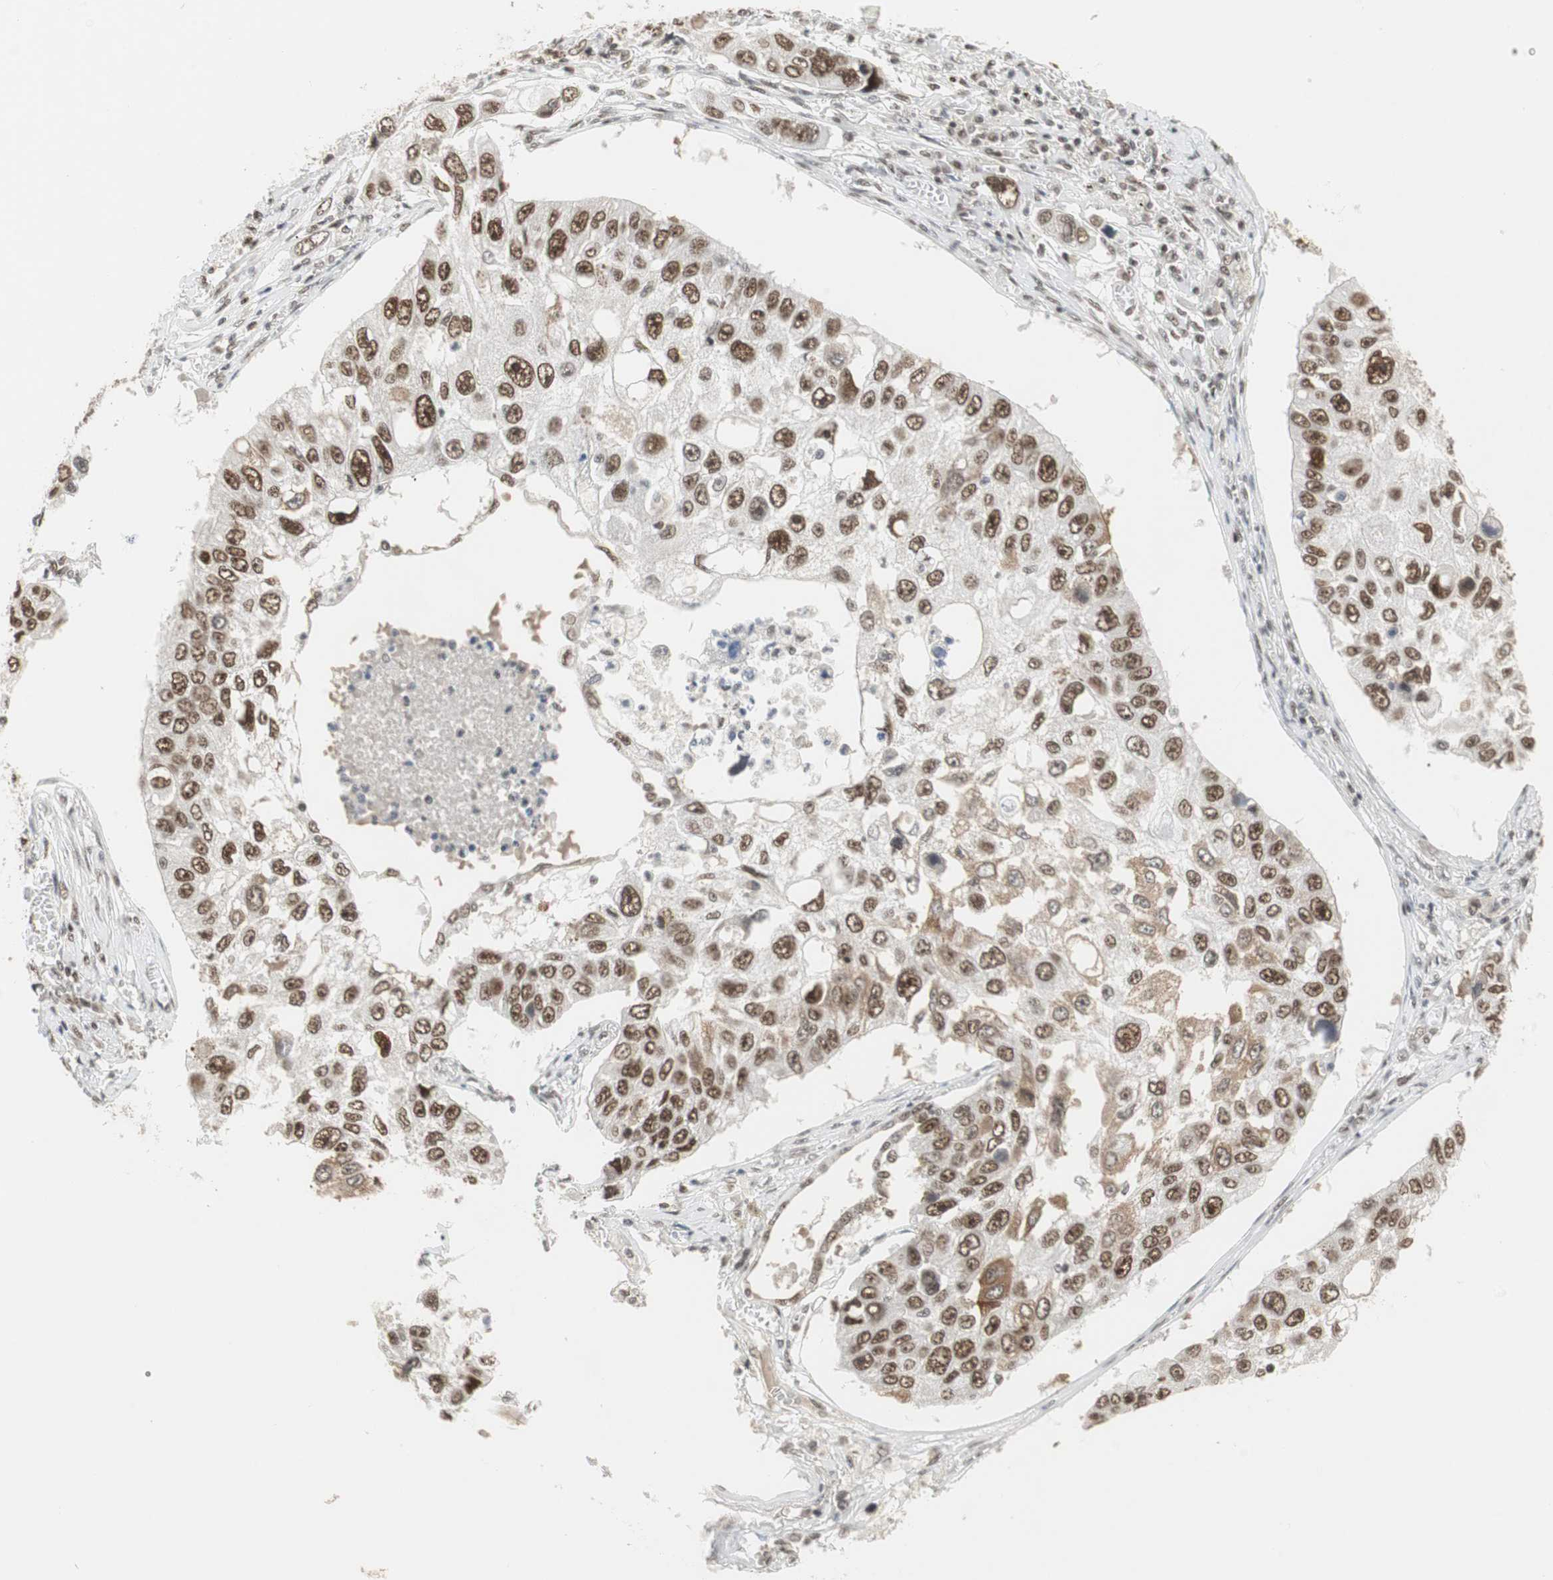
{"staining": {"intensity": "strong", "quantity": ">75%", "location": "nuclear"}, "tissue": "lung cancer", "cell_type": "Tumor cells", "image_type": "cancer", "snomed": [{"axis": "morphology", "description": "Squamous cell carcinoma, NOS"}, {"axis": "topography", "description": "Lung"}], "caption": "The histopathology image reveals immunohistochemical staining of lung cancer. There is strong nuclear expression is appreciated in approximately >75% of tumor cells. The protein is stained brown, and the nuclei are stained in blue (DAB IHC with brightfield microscopy, high magnification).", "gene": "RTF1", "patient": {"sex": "male", "age": 71}}